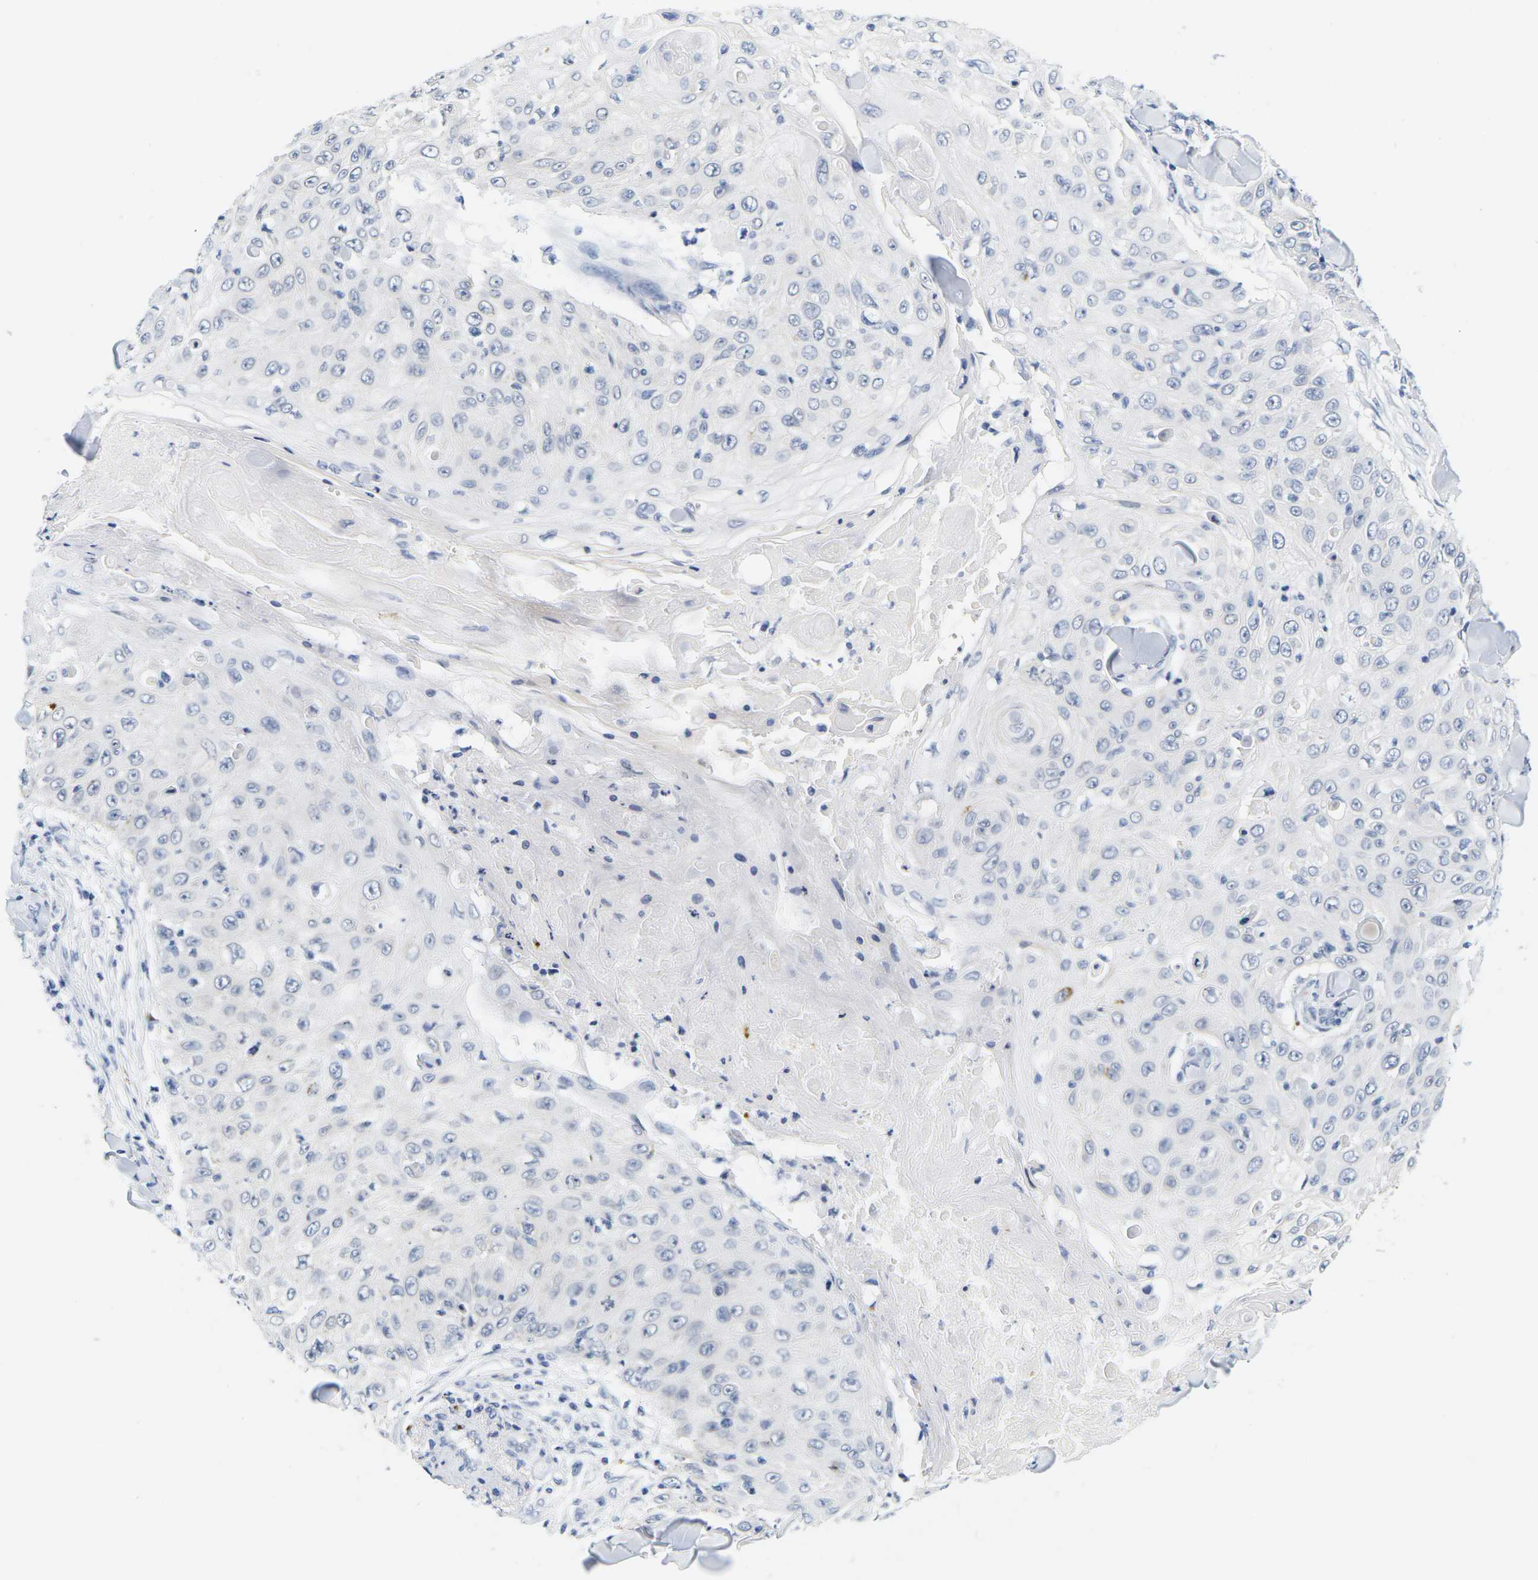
{"staining": {"intensity": "negative", "quantity": "none", "location": "none"}, "tissue": "skin cancer", "cell_type": "Tumor cells", "image_type": "cancer", "snomed": [{"axis": "morphology", "description": "Squamous cell carcinoma, NOS"}, {"axis": "topography", "description": "Skin"}], "caption": "Immunohistochemical staining of human skin cancer reveals no significant expression in tumor cells. Brightfield microscopy of IHC stained with DAB (brown) and hematoxylin (blue), captured at high magnification.", "gene": "HLA-DOB", "patient": {"sex": "male", "age": 86}}